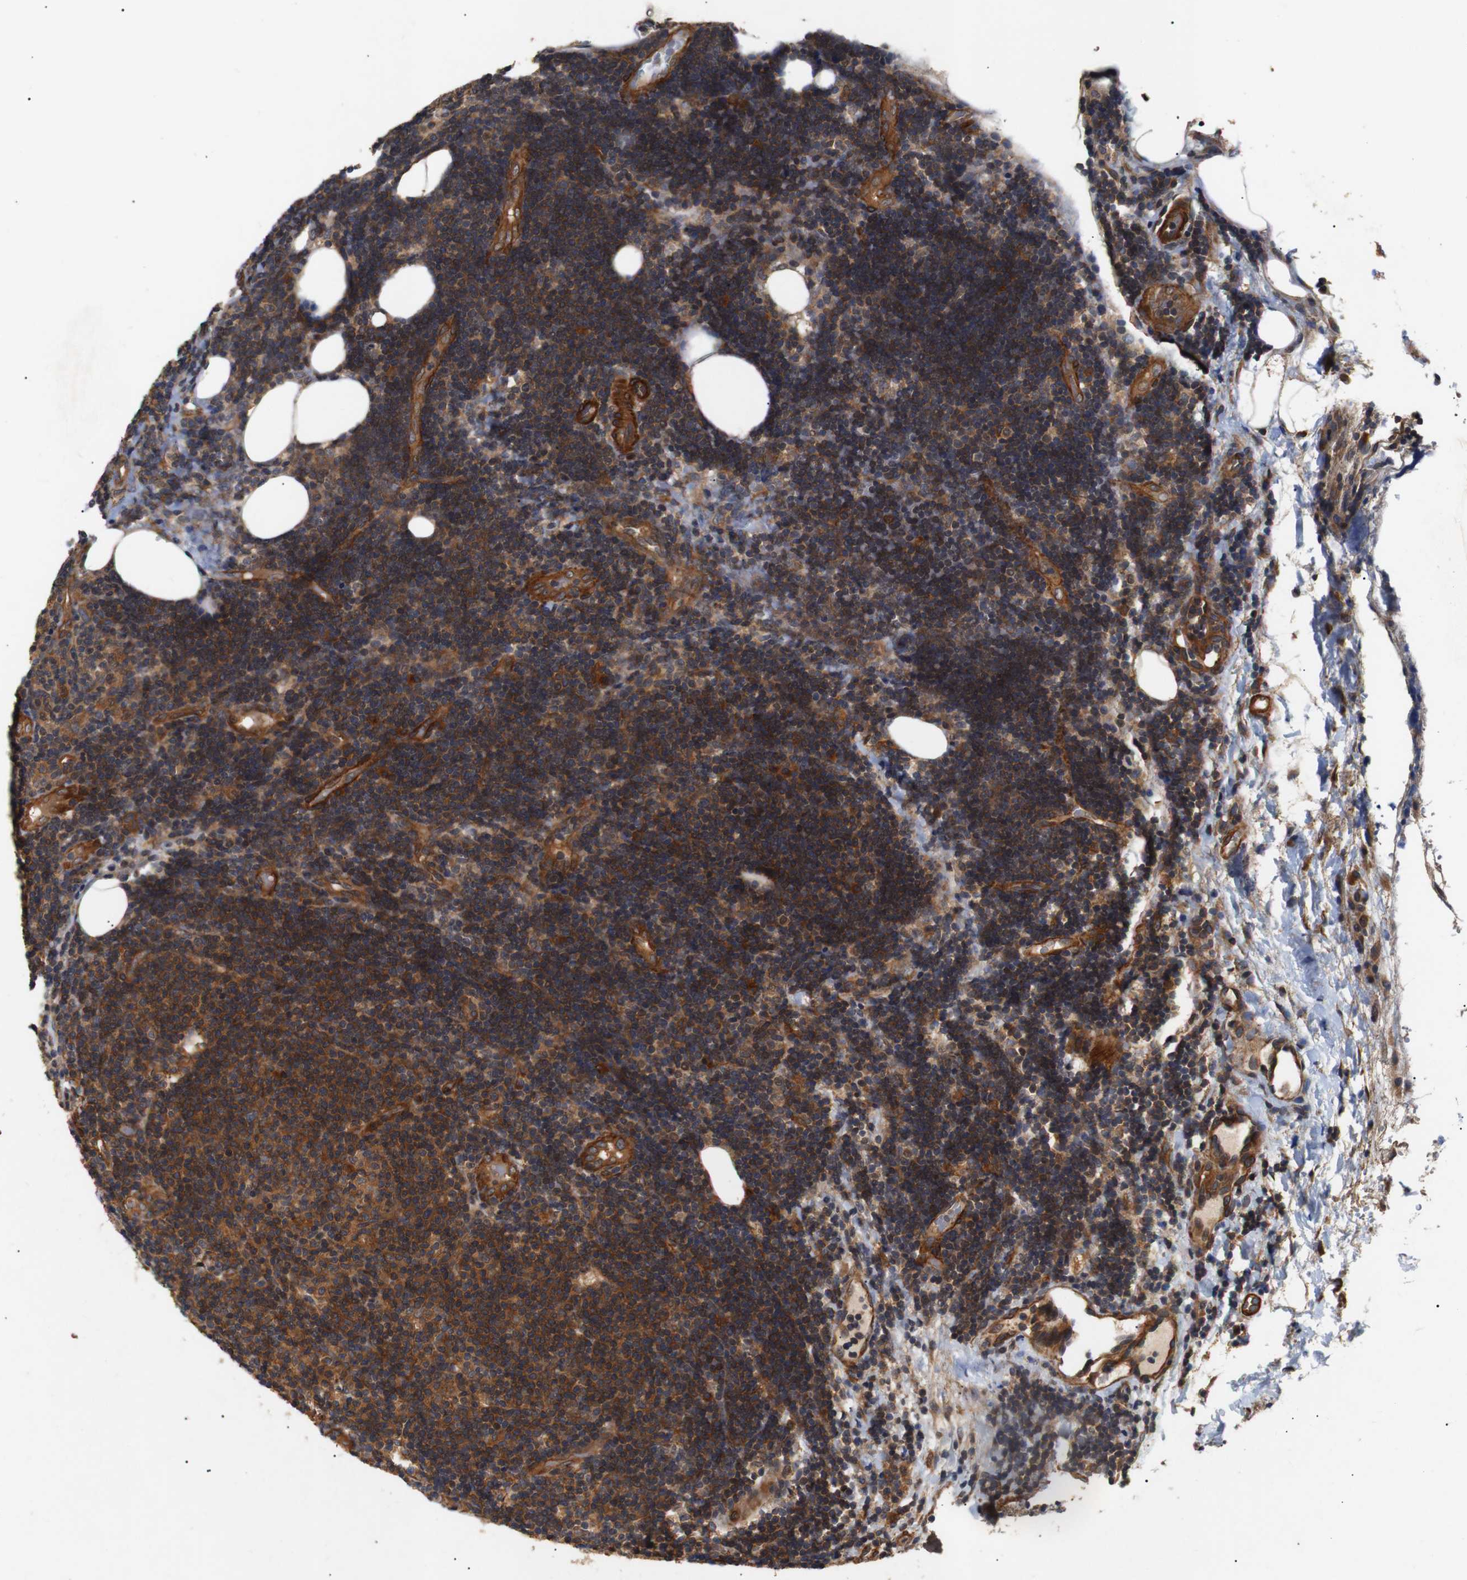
{"staining": {"intensity": "strong", "quantity": ">75%", "location": "cytoplasmic/membranous"}, "tissue": "lymphoma", "cell_type": "Tumor cells", "image_type": "cancer", "snomed": [{"axis": "morphology", "description": "Malignant lymphoma, non-Hodgkin's type, Low grade"}, {"axis": "topography", "description": "Lymph node"}], "caption": "IHC image of neoplastic tissue: human malignant lymphoma, non-Hodgkin's type (low-grade) stained using immunohistochemistry (IHC) reveals high levels of strong protein expression localized specifically in the cytoplasmic/membranous of tumor cells, appearing as a cytoplasmic/membranous brown color.", "gene": "PAWR", "patient": {"sex": "male", "age": 83}}